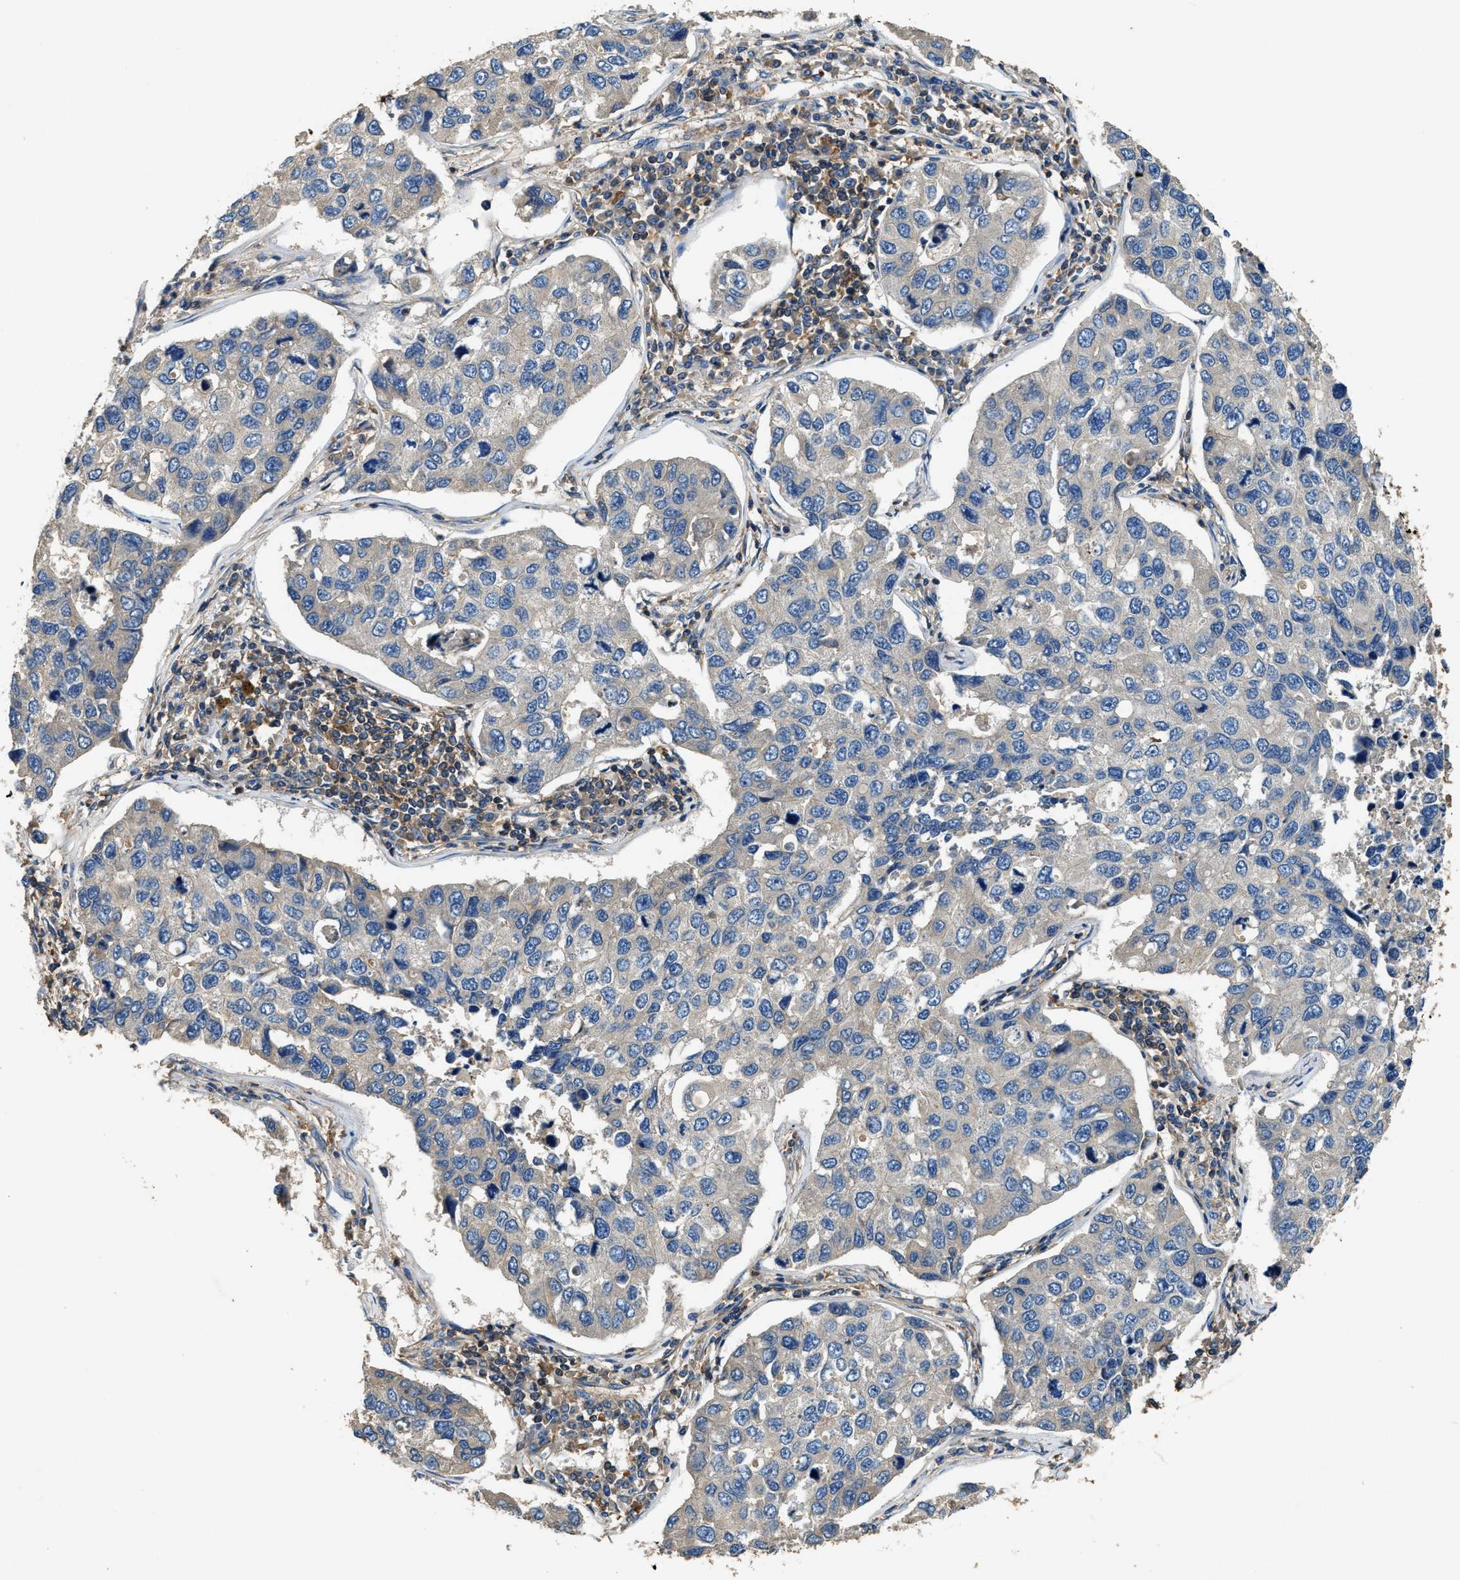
{"staining": {"intensity": "negative", "quantity": "none", "location": "none"}, "tissue": "lung cancer", "cell_type": "Tumor cells", "image_type": "cancer", "snomed": [{"axis": "morphology", "description": "Adenocarcinoma, NOS"}, {"axis": "topography", "description": "Lung"}], "caption": "DAB immunohistochemical staining of lung cancer demonstrates no significant positivity in tumor cells. The staining is performed using DAB brown chromogen with nuclei counter-stained in using hematoxylin.", "gene": "BLOC1S1", "patient": {"sex": "male", "age": 64}}